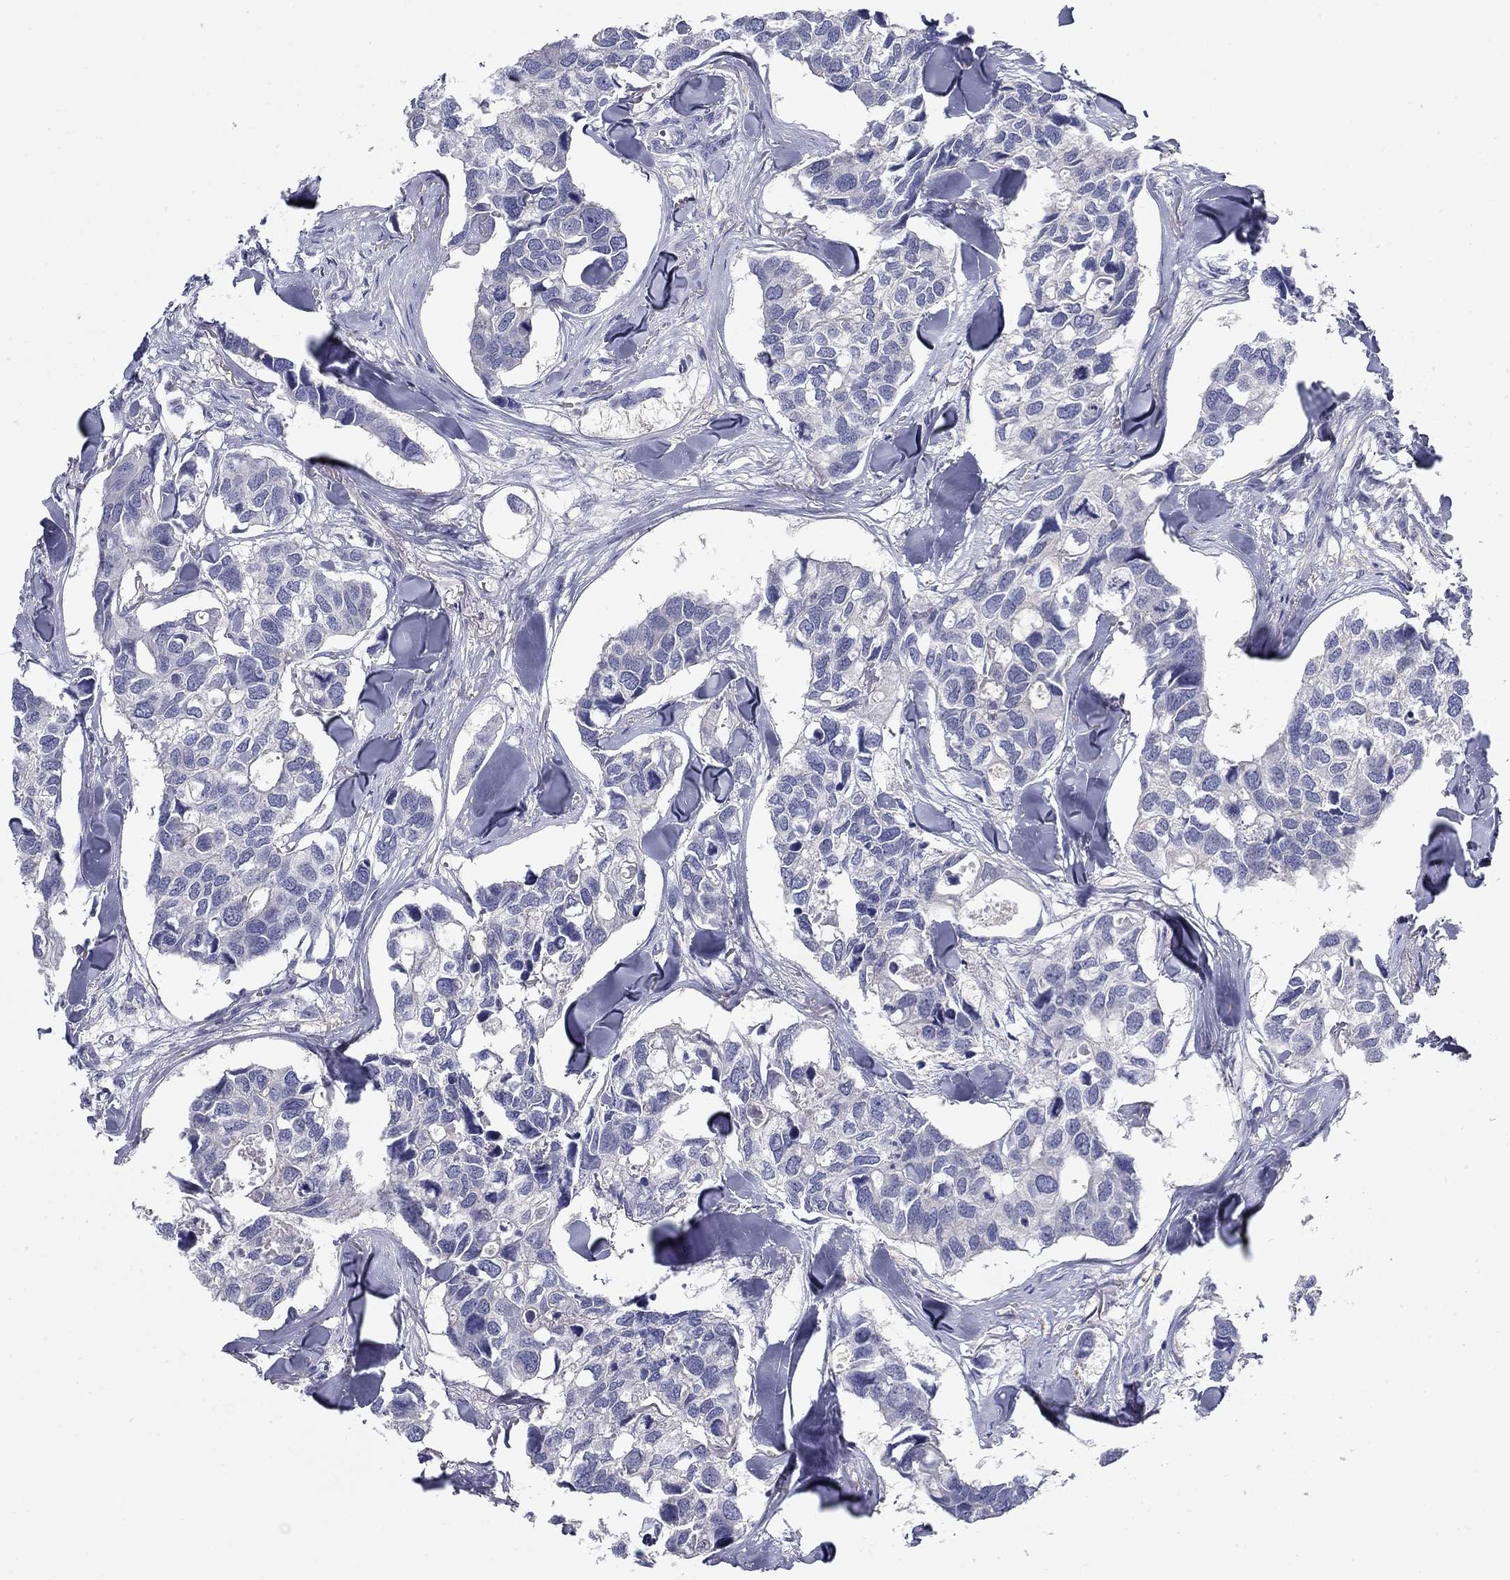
{"staining": {"intensity": "negative", "quantity": "none", "location": "none"}, "tissue": "breast cancer", "cell_type": "Tumor cells", "image_type": "cancer", "snomed": [{"axis": "morphology", "description": "Duct carcinoma"}, {"axis": "topography", "description": "Breast"}], "caption": "High magnification brightfield microscopy of breast intraductal carcinoma stained with DAB (brown) and counterstained with hematoxylin (blue): tumor cells show no significant staining. The staining was performed using DAB to visualize the protein expression in brown, while the nuclei were stained in blue with hematoxylin (Magnification: 20x).", "gene": "PLS1", "patient": {"sex": "female", "age": 83}}